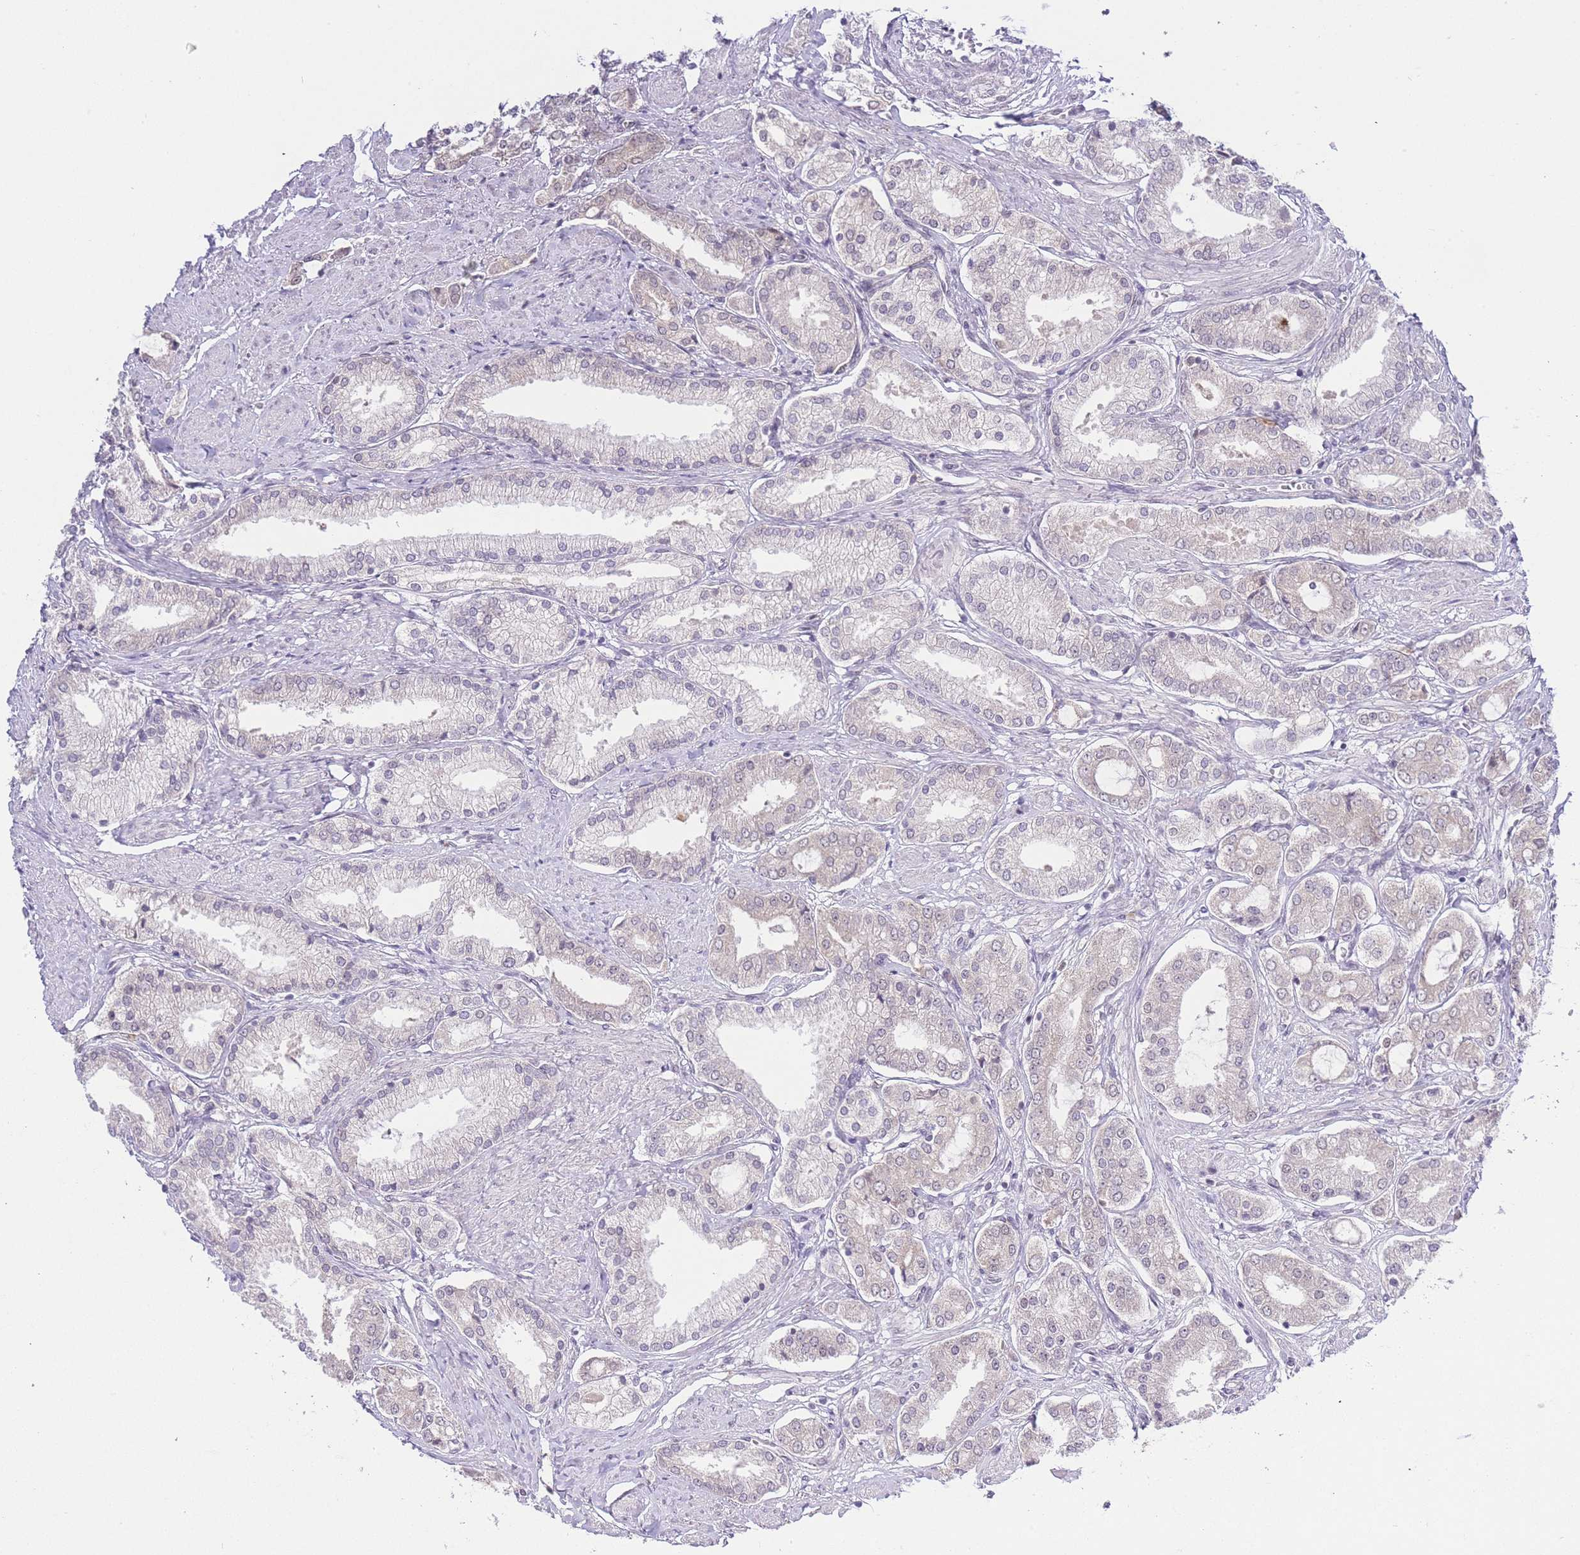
{"staining": {"intensity": "weak", "quantity": "25%-75%", "location": "nuclear"}, "tissue": "prostate cancer", "cell_type": "Tumor cells", "image_type": "cancer", "snomed": [{"axis": "morphology", "description": "Adenocarcinoma, High grade"}, {"axis": "topography", "description": "Prostate and seminal vesicle, NOS"}], "caption": "Protein analysis of prostate cancer (adenocarcinoma (high-grade)) tissue demonstrates weak nuclear positivity in approximately 25%-75% of tumor cells. (DAB IHC, brown staining for protein, blue staining for nuclei).", "gene": "TMED3", "patient": {"sex": "male", "age": 64}}